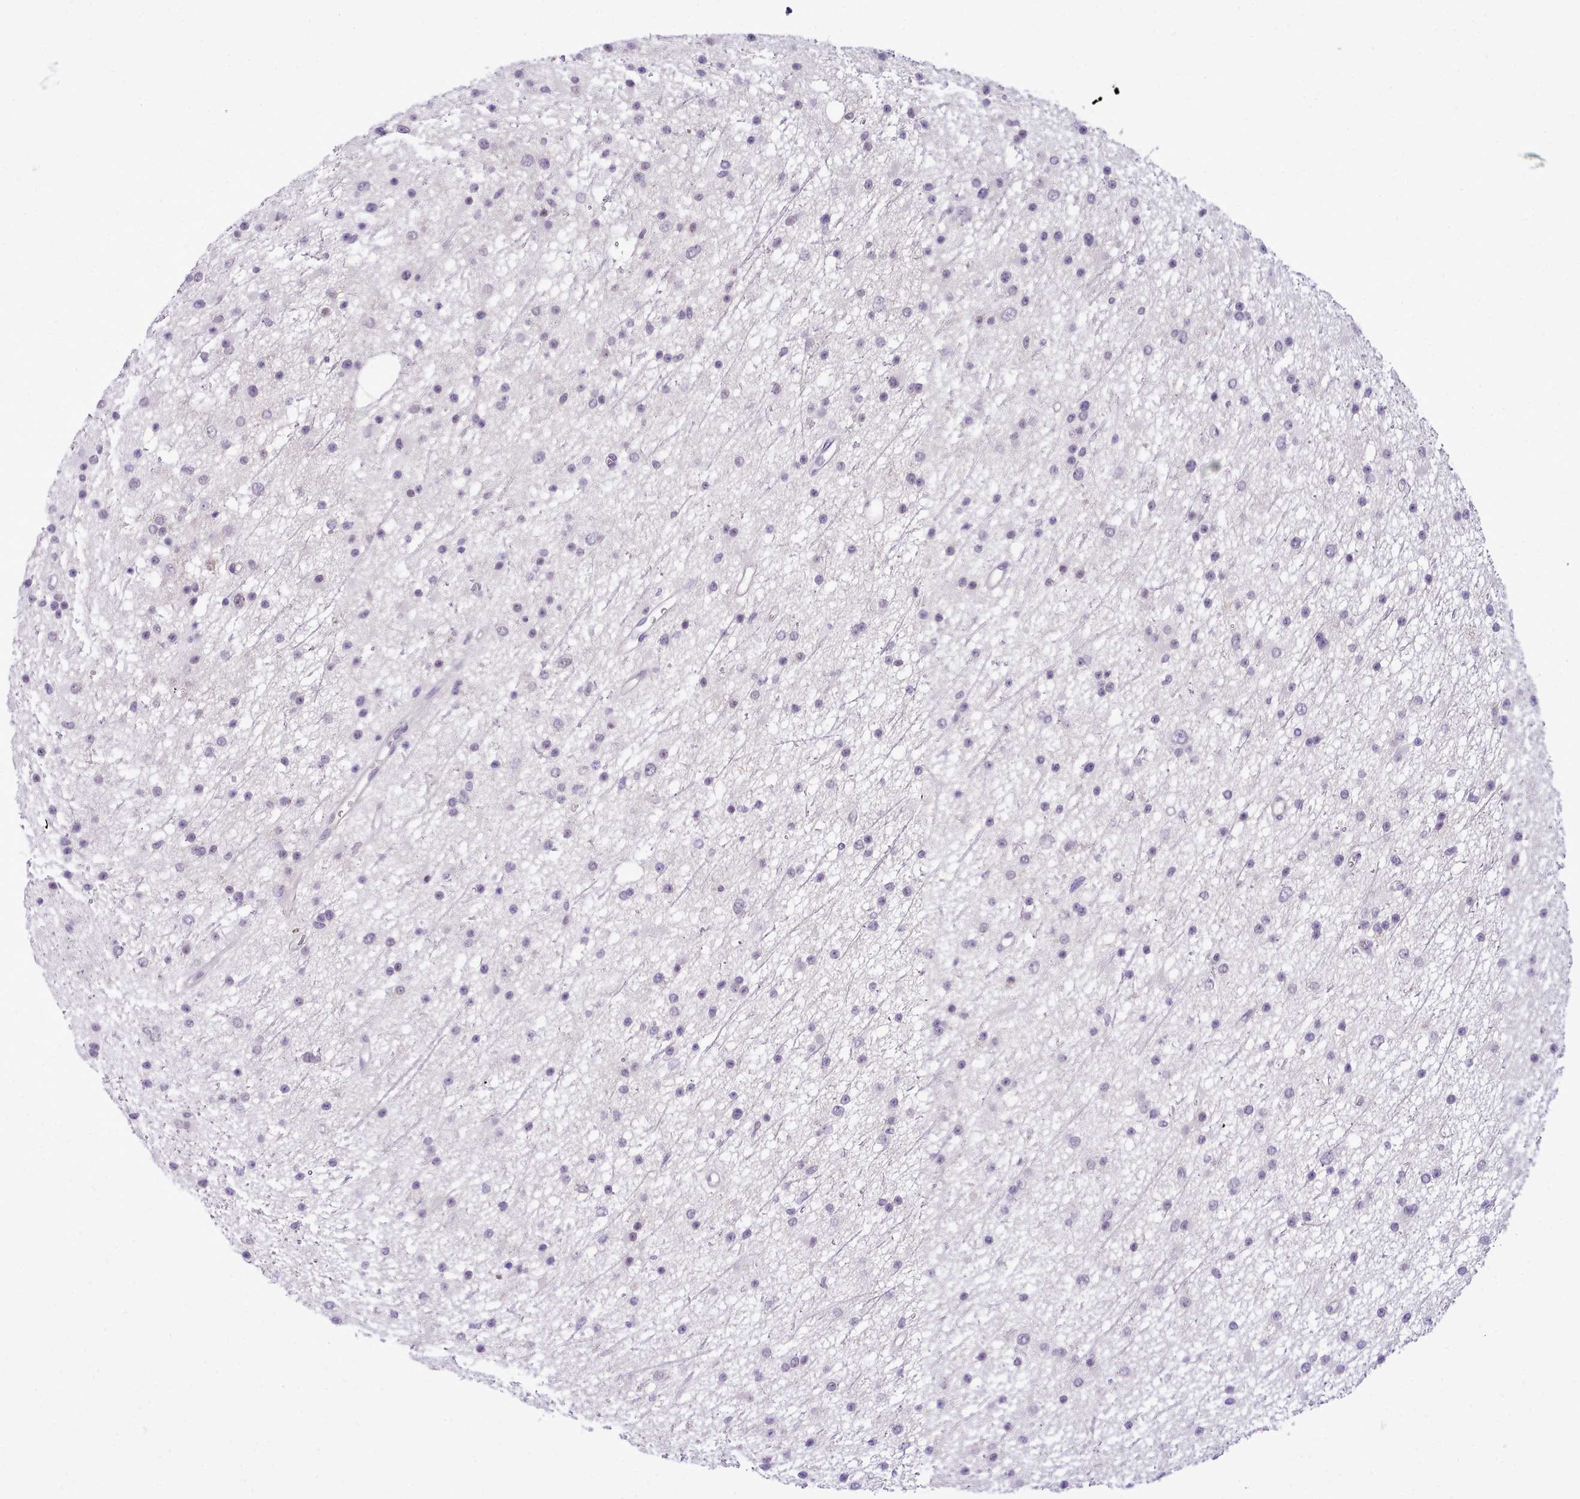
{"staining": {"intensity": "negative", "quantity": "none", "location": "none"}, "tissue": "glioma", "cell_type": "Tumor cells", "image_type": "cancer", "snomed": [{"axis": "morphology", "description": "Glioma, malignant, Low grade"}, {"axis": "topography", "description": "Cerebral cortex"}], "caption": "Immunohistochemical staining of malignant low-grade glioma exhibits no significant staining in tumor cells.", "gene": "LRRC37A", "patient": {"sex": "female", "age": 39}}